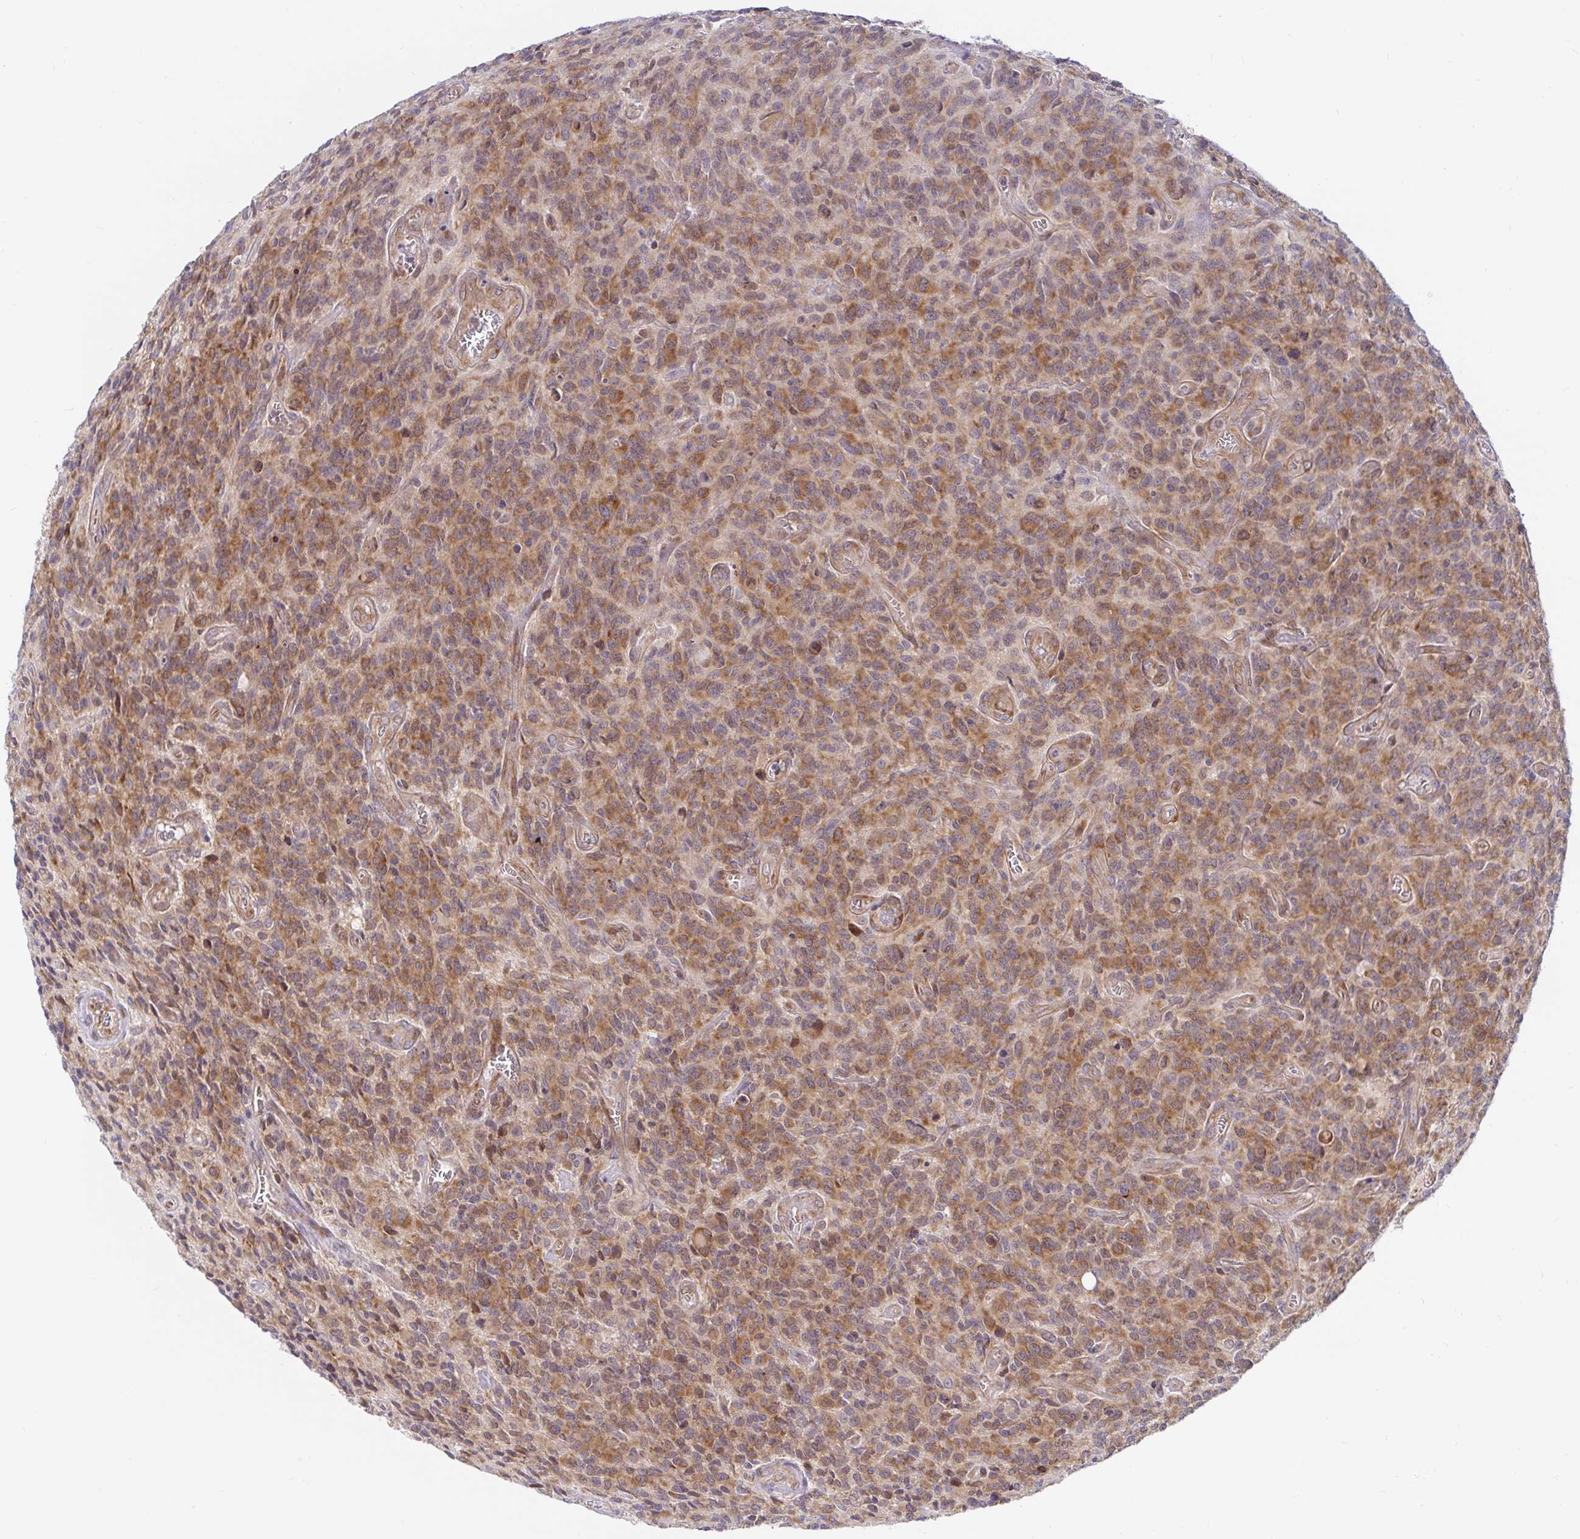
{"staining": {"intensity": "moderate", "quantity": ">75%", "location": "cytoplasmic/membranous"}, "tissue": "glioma", "cell_type": "Tumor cells", "image_type": "cancer", "snomed": [{"axis": "morphology", "description": "Glioma, malignant, High grade"}, {"axis": "topography", "description": "Brain"}], "caption": "Glioma was stained to show a protein in brown. There is medium levels of moderate cytoplasmic/membranous staining in approximately >75% of tumor cells. (Stains: DAB (3,3'-diaminobenzidine) in brown, nuclei in blue, Microscopy: brightfield microscopy at high magnification).", "gene": "LARP1", "patient": {"sex": "male", "age": 76}}